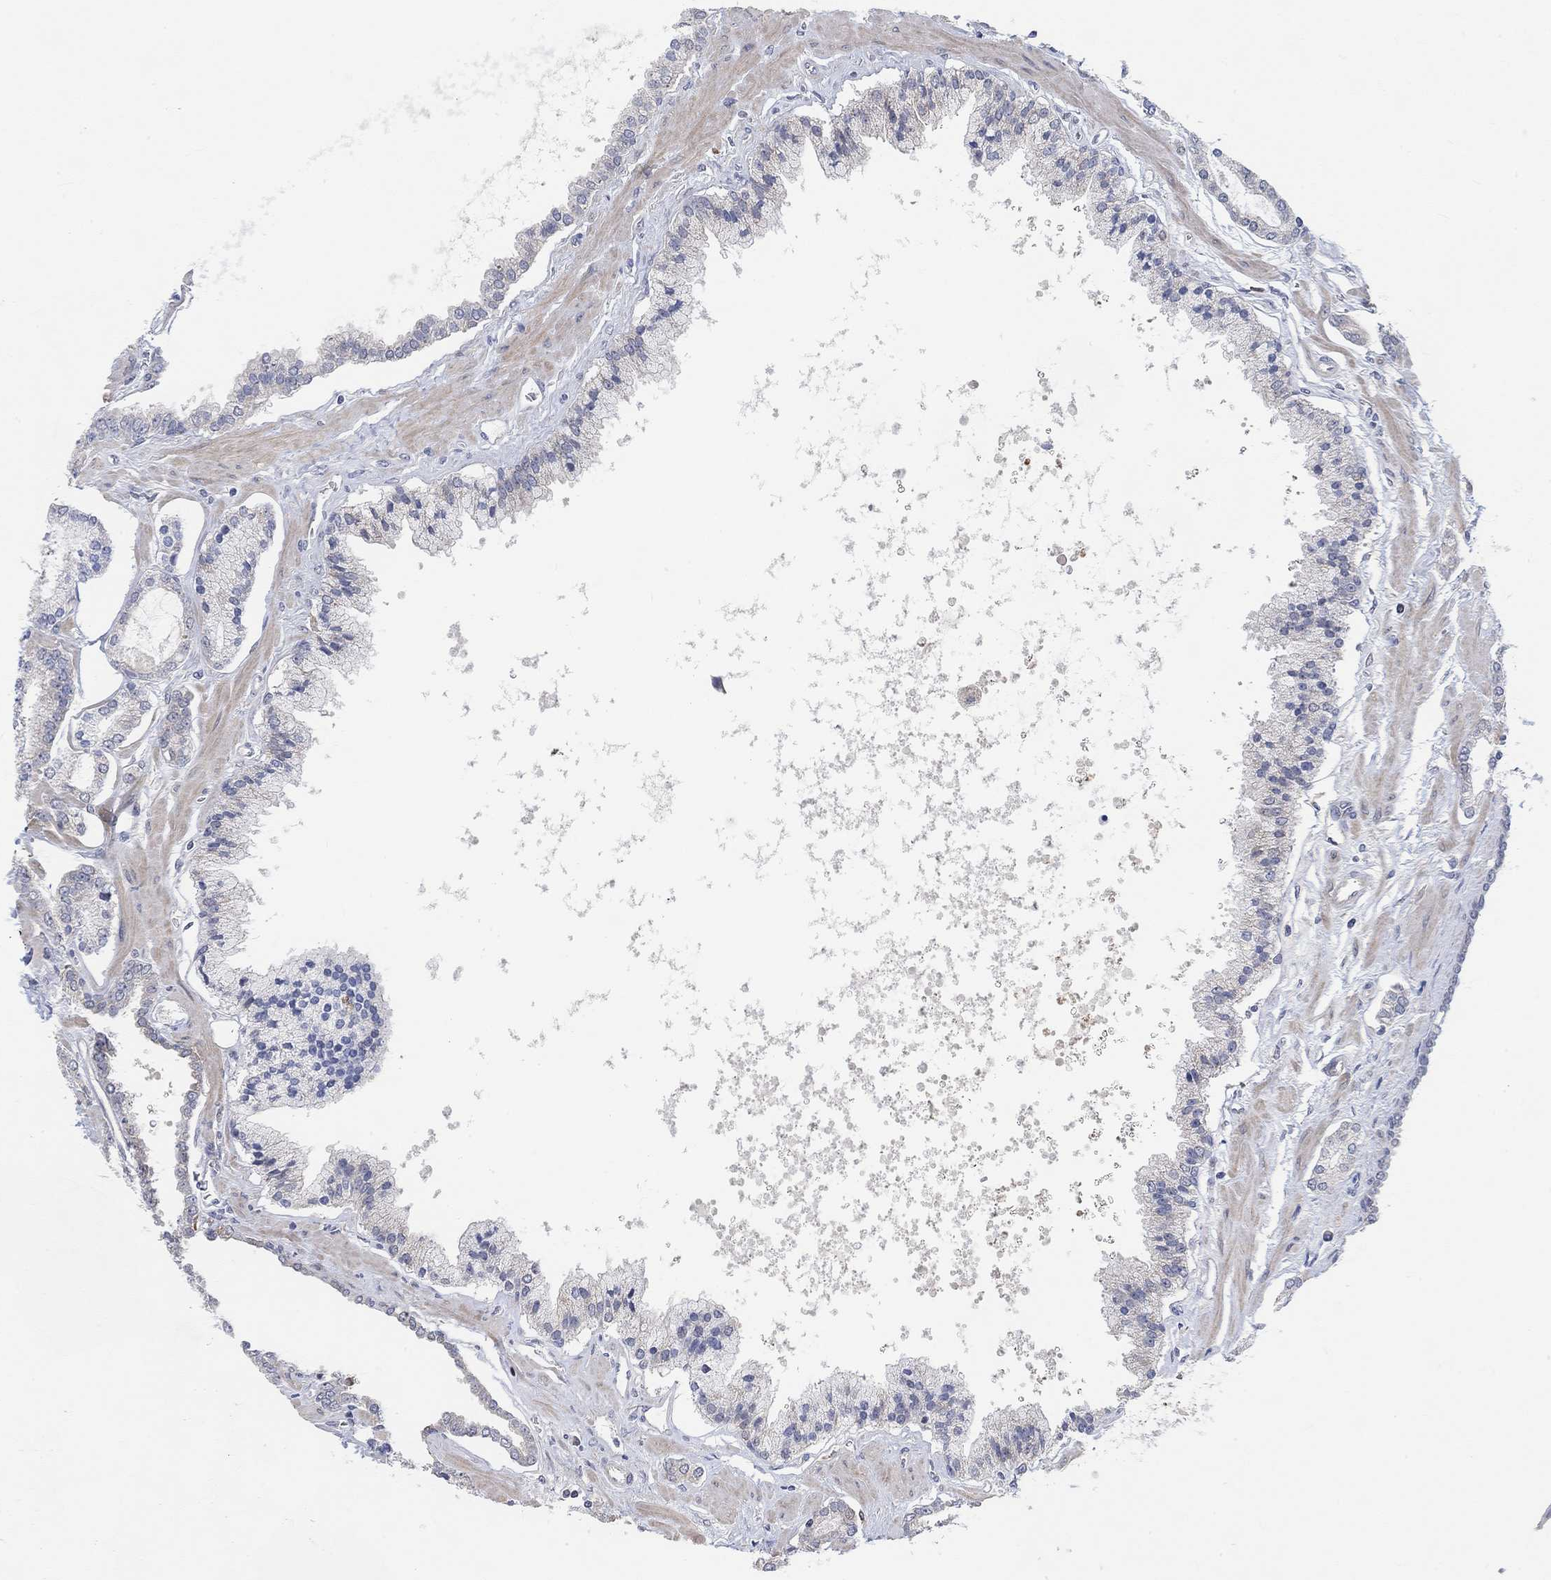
{"staining": {"intensity": "negative", "quantity": "none", "location": "none"}, "tissue": "prostate cancer", "cell_type": "Tumor cells", "image_type": "cancer", "snomed": [{"axis": "morphology", "description": "Adenocarcinoma, NOS"}, {"axis": "topography", "description": "Prostate"}], "caption": "Protein analysis of prostate cancer displays no significant expression in tumor cells.", "gene": "HCRTR1", "patient": {"sex": "male", "age": 63}}